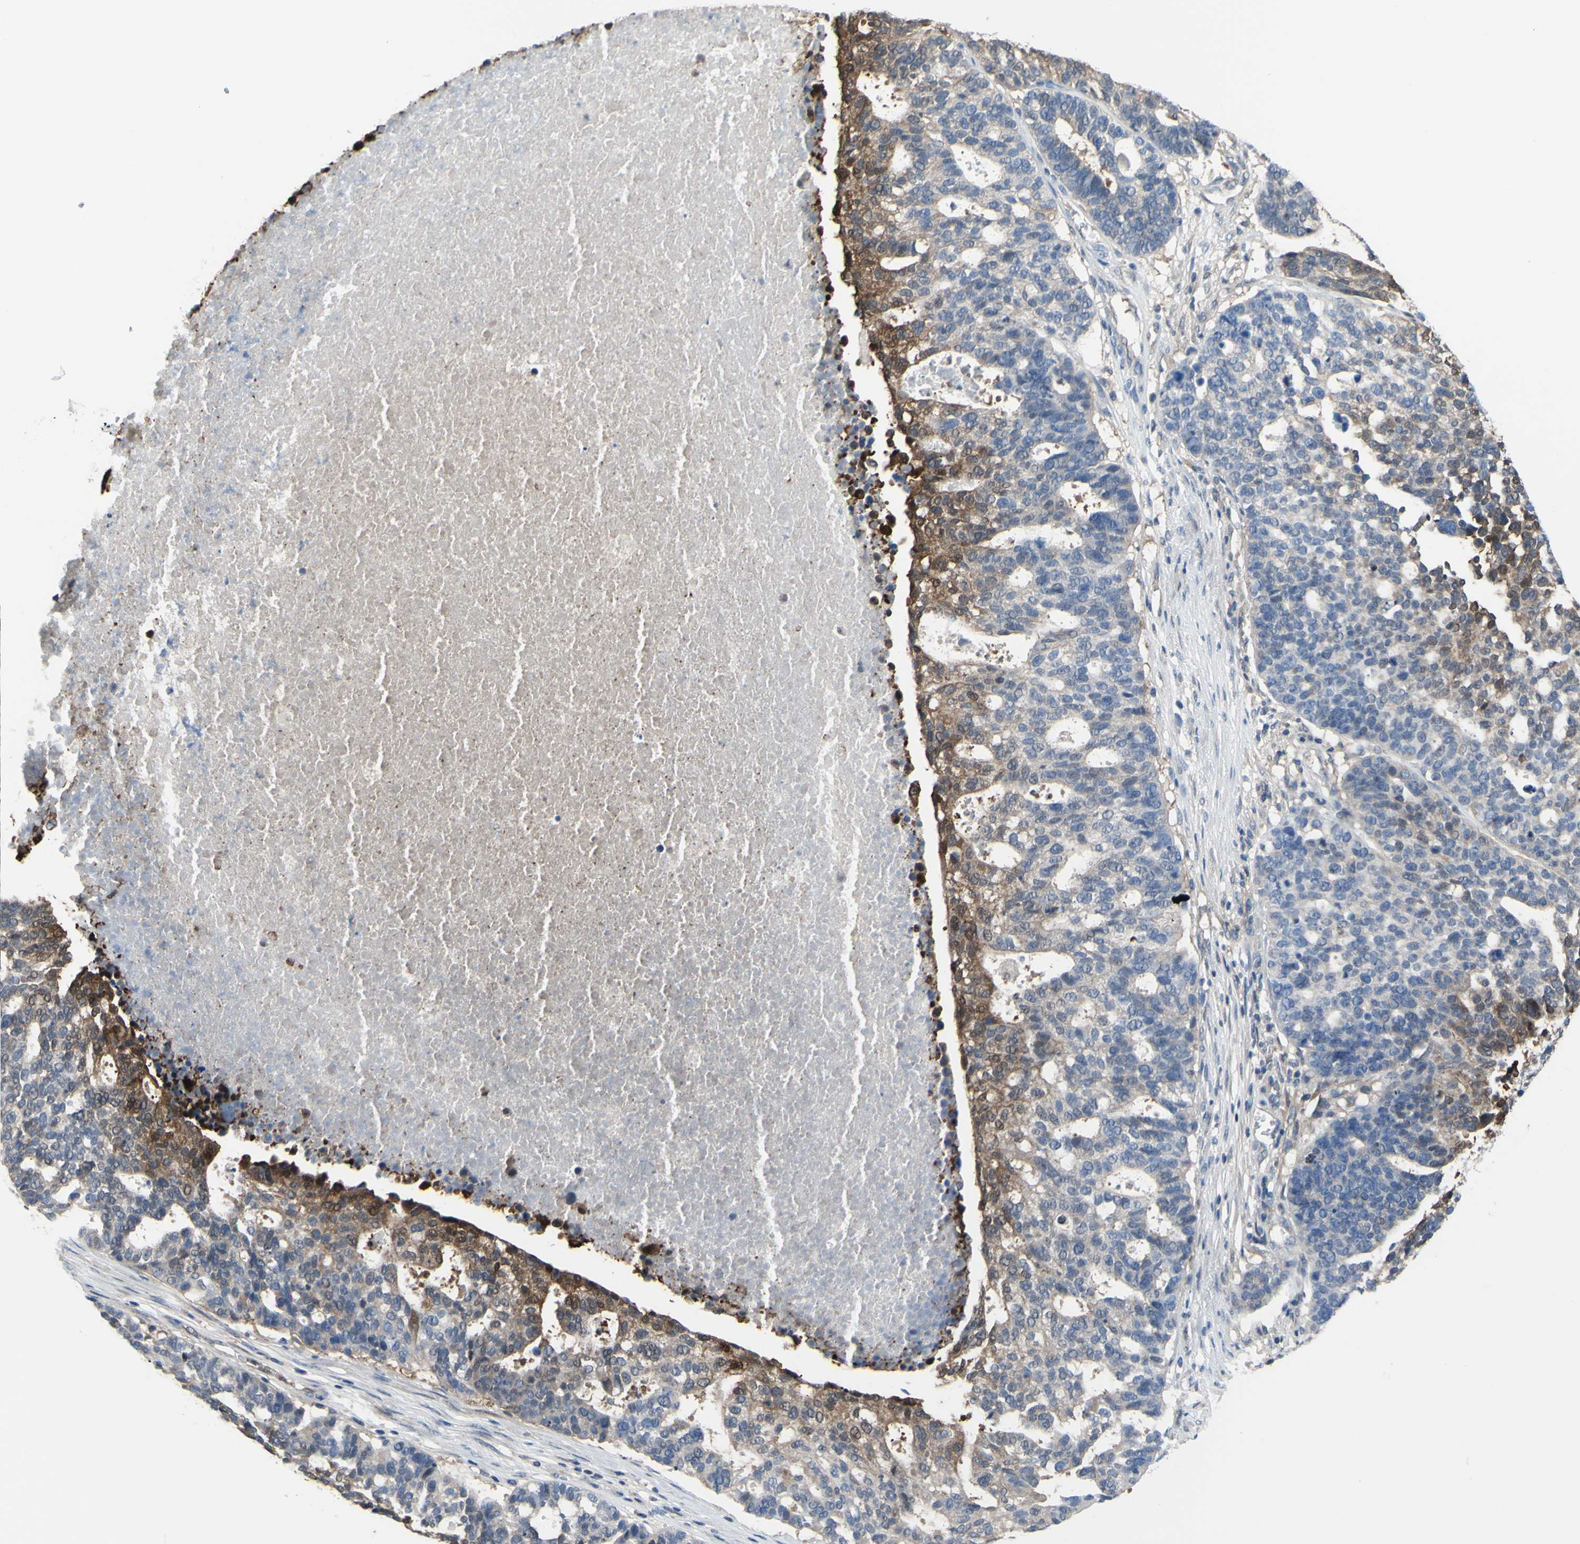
{"staining": {"intensity": "strong", "quantity": "<25%", "location": "cytoplasmic/membranous"}, "tissue": "ovarian cancer", "cell_type": "Tumor cells", "image_type": "cancer", "snomed": [{"axis": "morphology", "description": "Cystadenocarcinoma, serous, NOS"}, {"axis": "topography", "description": "Ovary"}], "caption": "High-power microscopy captured an immunohistochemistry (IHC) photomicrograph of ovarian cancer, revealing strong cytoplasmic/membranous staining in approximately <25% of tumor cells.", "gene": "UPK3B", "patient": {"sex": "female", "age": 59}}